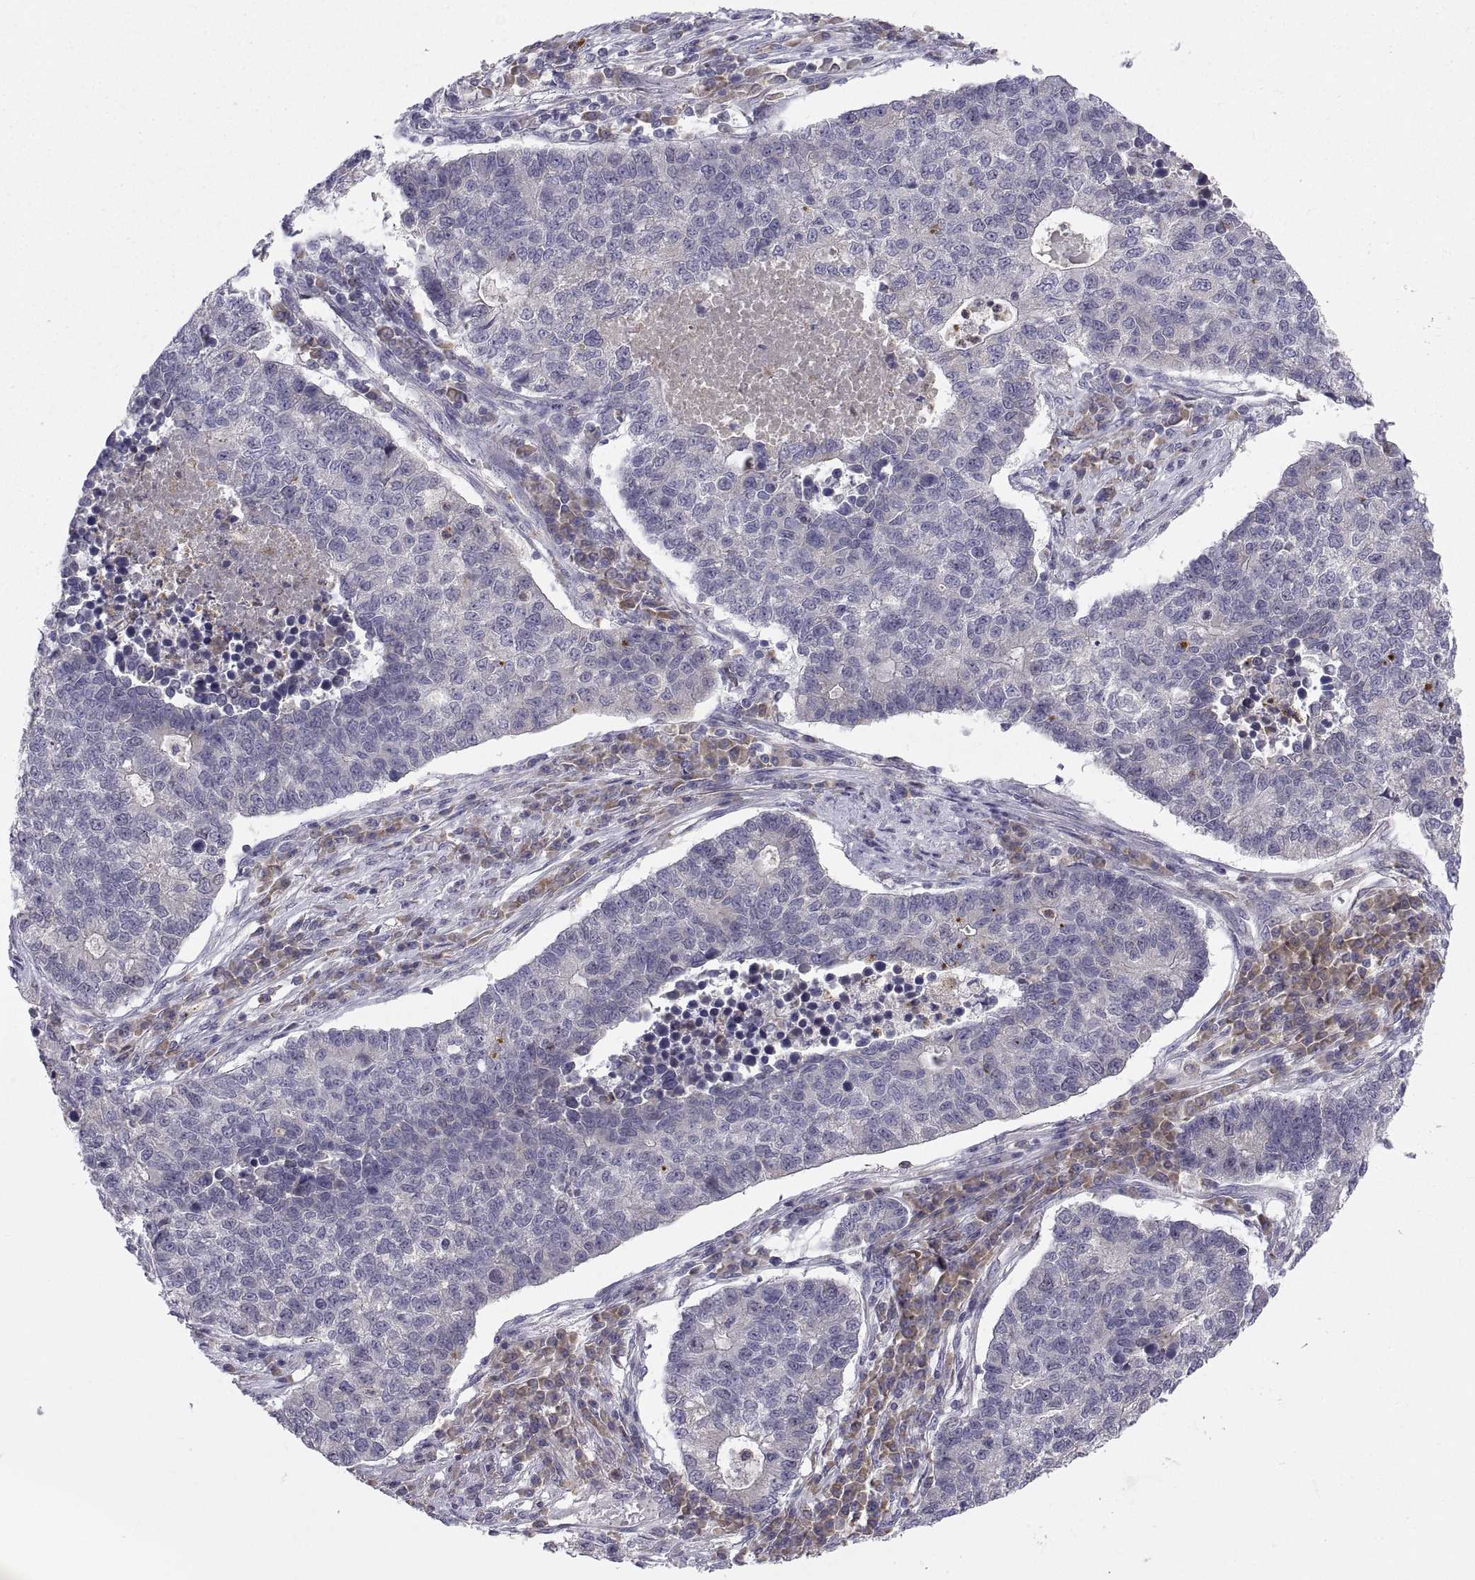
{"staining": {"intensity": "negative", "quantity": "none", "location": "none"}, "tissue": "lung cancer", "cell_type": "Tumor cells", "image_type": "cancer", "snomed": [{"axis": "morphology", "description": "Adenocarcinoma, NOS"}, {"axis": "topography", "description": "Lung"}], "caption": "Immunohistochemistry image of adenocarcinoma (lung) stained for a protein (brown), which shows no positivity in tumor cells.", "gene": "PKP1", "patient": {"sex": "male", "age": 57}}